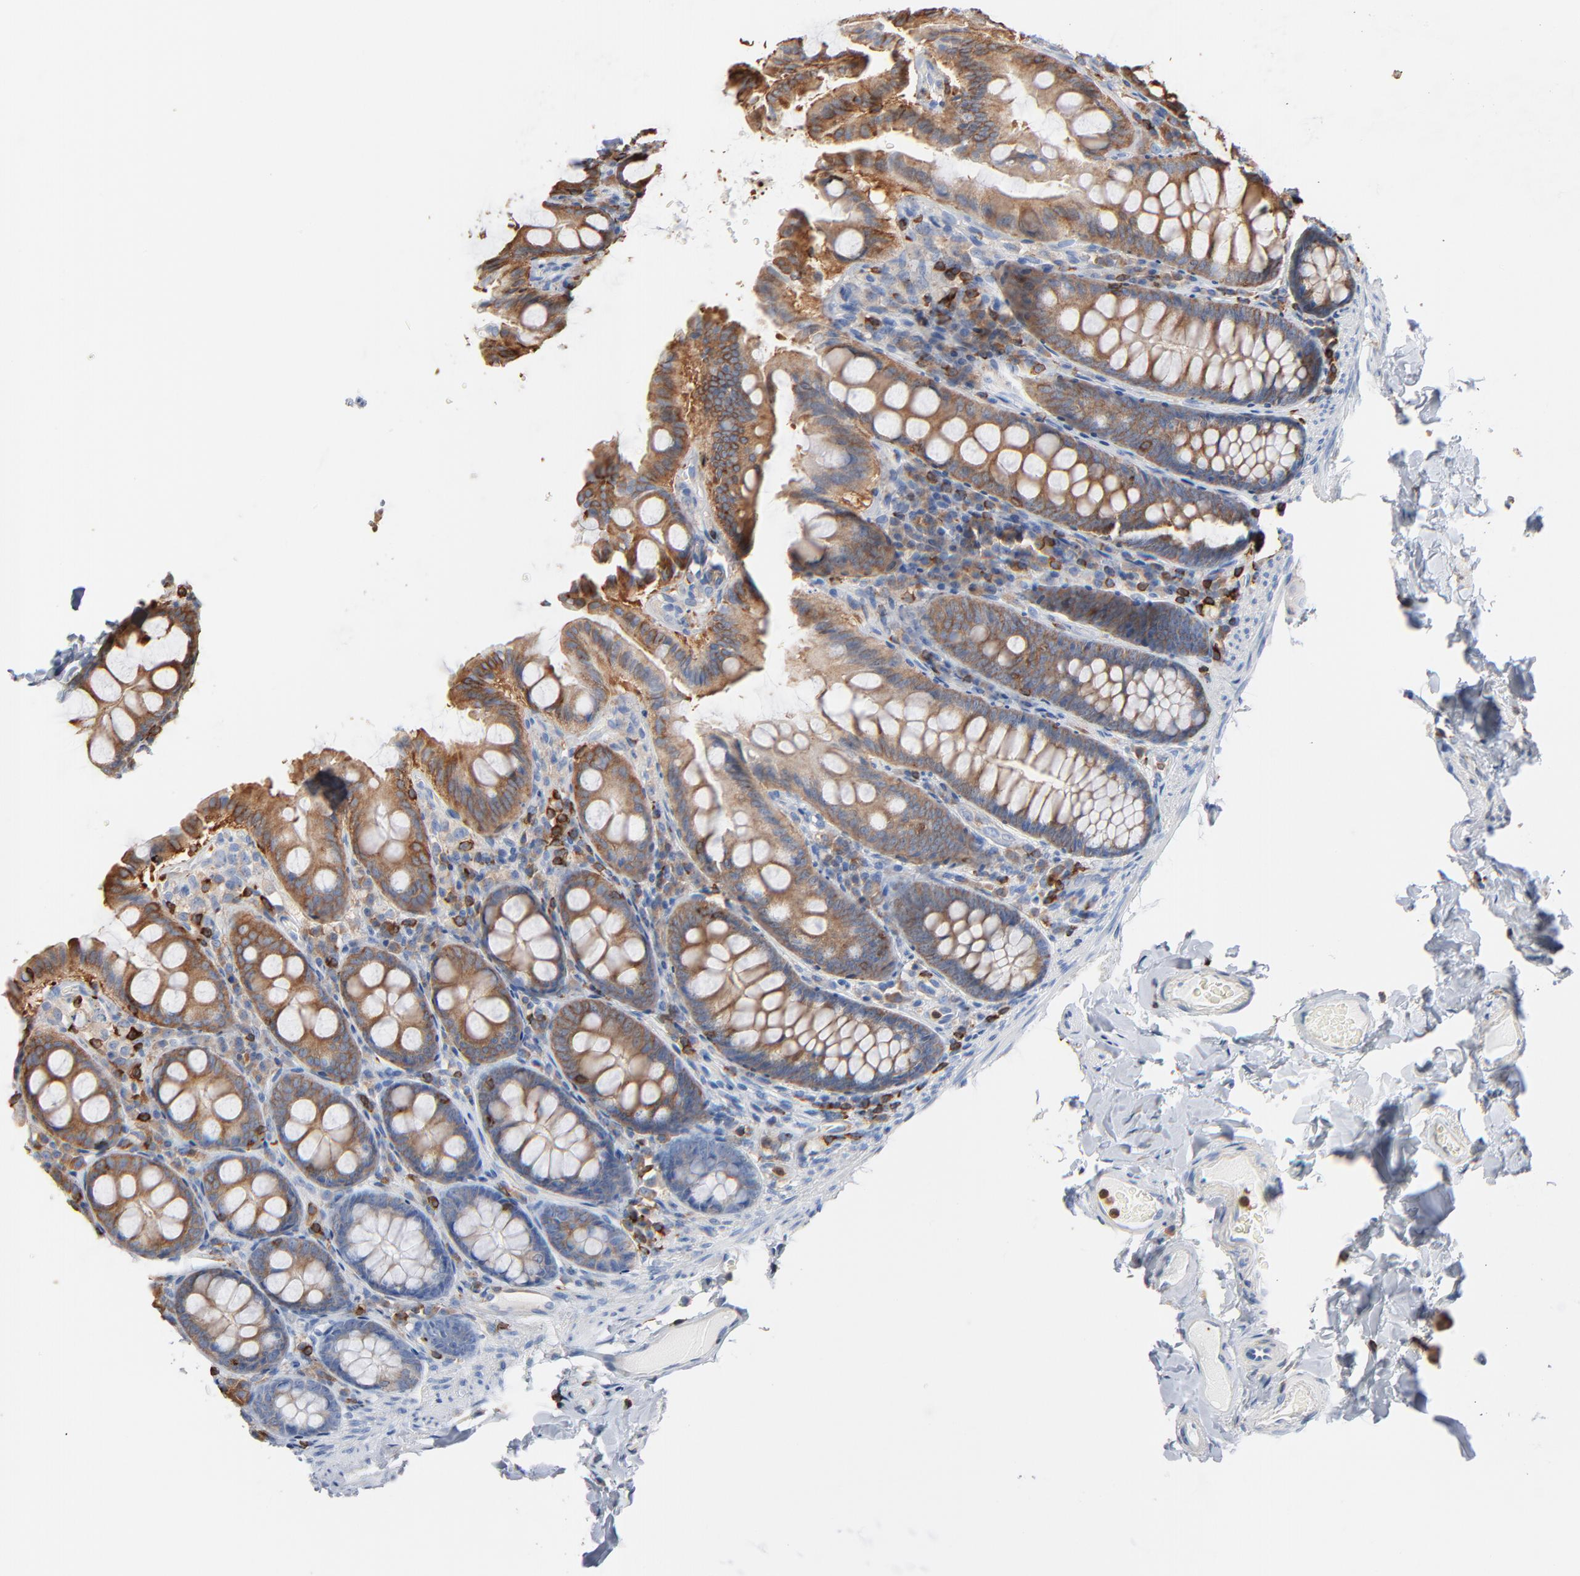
{"staining": {"intensity": "negative", "quantity": "none", "location": "none"}, "tissue": "colon", "cell_type": "Endothelial cells", "image_type": "normal", "snomed": [{"axis": "morphology", "description": "Normal tissue, NOS"}, {"axis": "topography", "description": "Colon"}], "caption": "An immunohistochemistry histopathology image of benign colon is shown. There is no staining in endothelial cells of colon.", "gene": "SH3KBP1", "patient": {"sex": "female", "age": 61}}